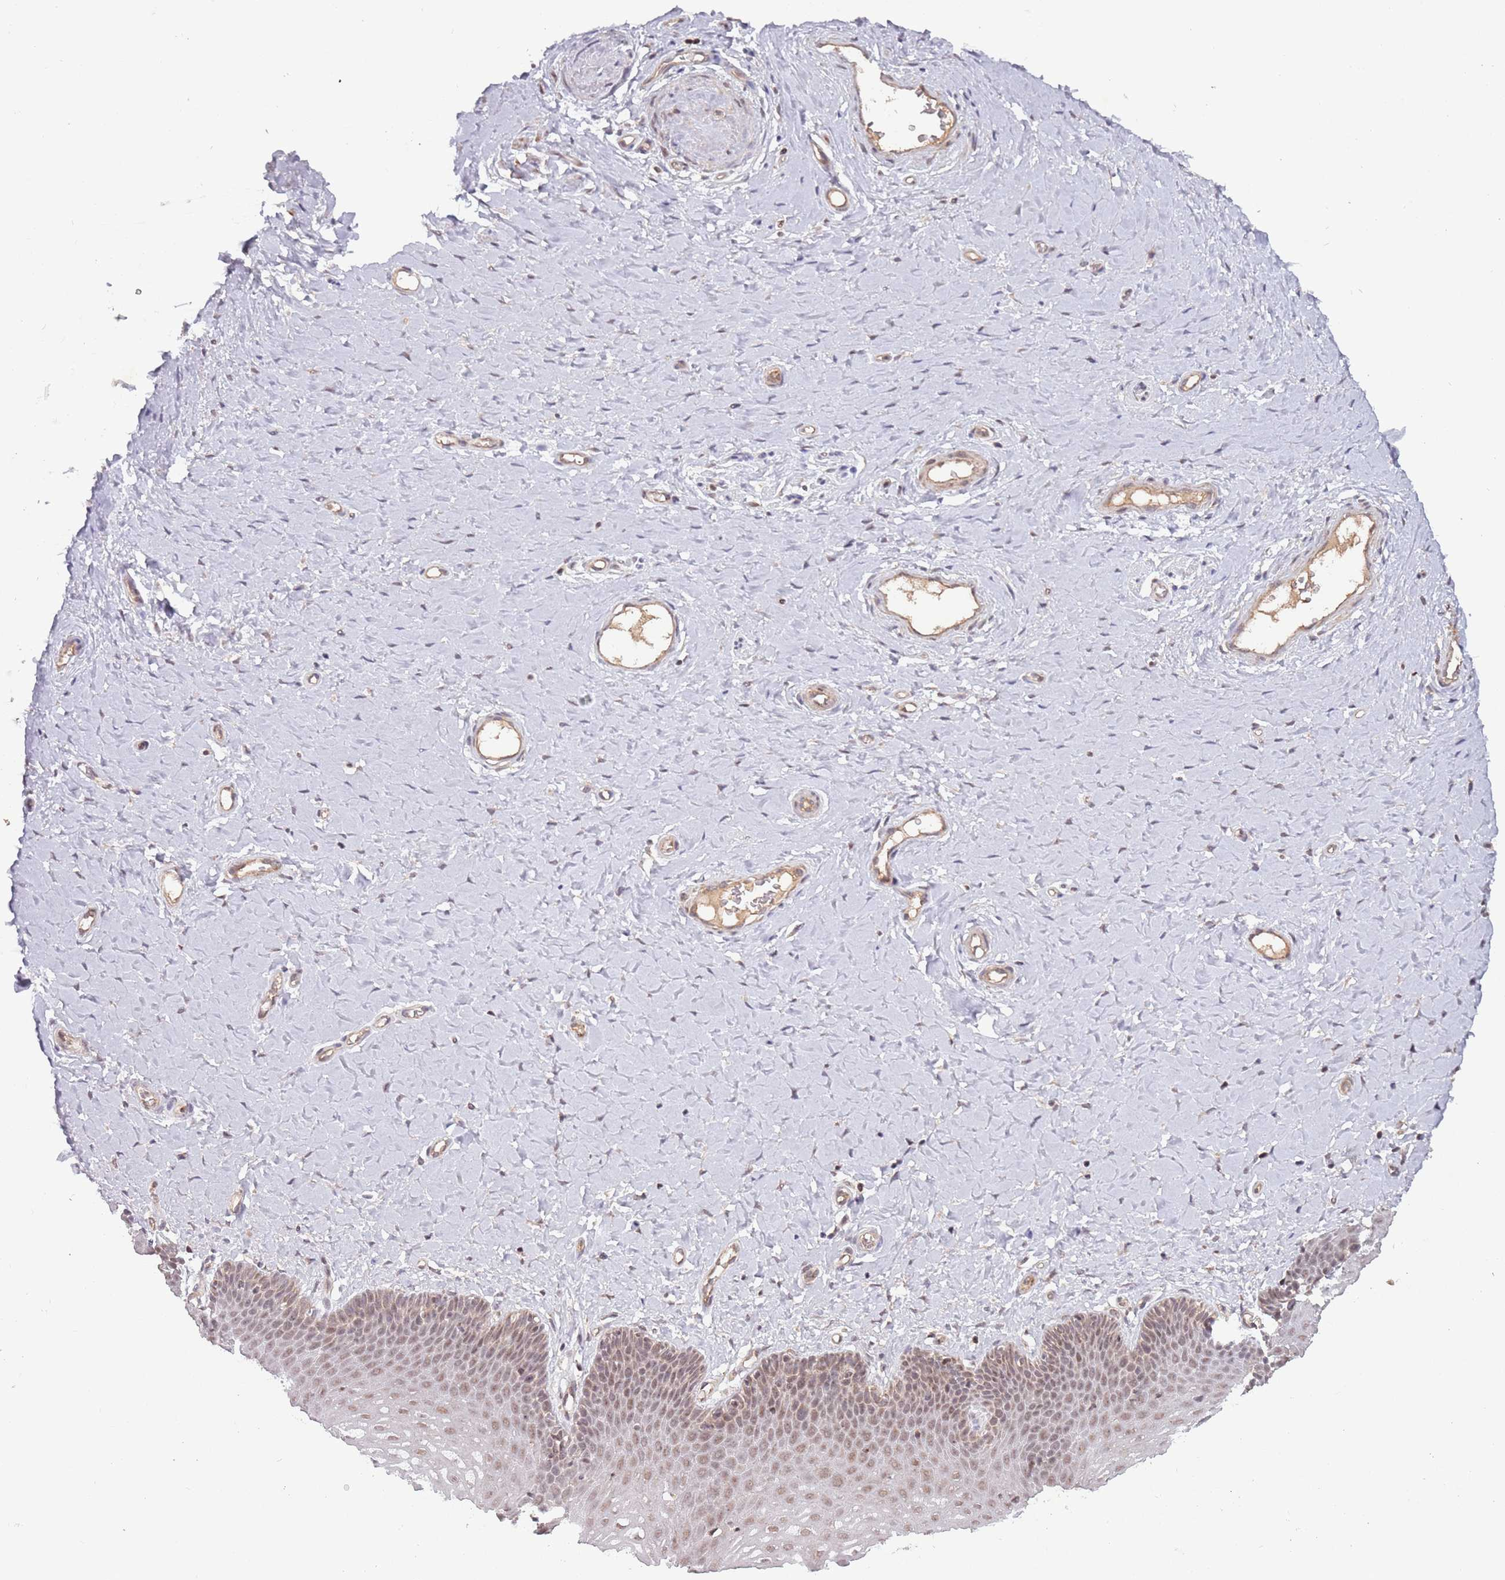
{"staining": {"intensity": "moderate", "quantity": "25%-75%", "location": "nuclear"}, "tissue": "vagina", "cell_type": "Squamous epithelial cells", "image_type": "normal", "snomed": [{"axis": "morphology", "description": "Normal tissue, NOS"}, {"axis": "topography", "description": "Vagina"}], "caption": "IHC photomicrograph of unremarkable vagina: human vagina stained using IHC exhibits medium levels of moderate protein expression localized specifically in the nuclear of squamous epithelial cells, appearing as a nuclear brown color.", "gene": "SUDS3", "patient": {"sex": "female", "age": 65}}